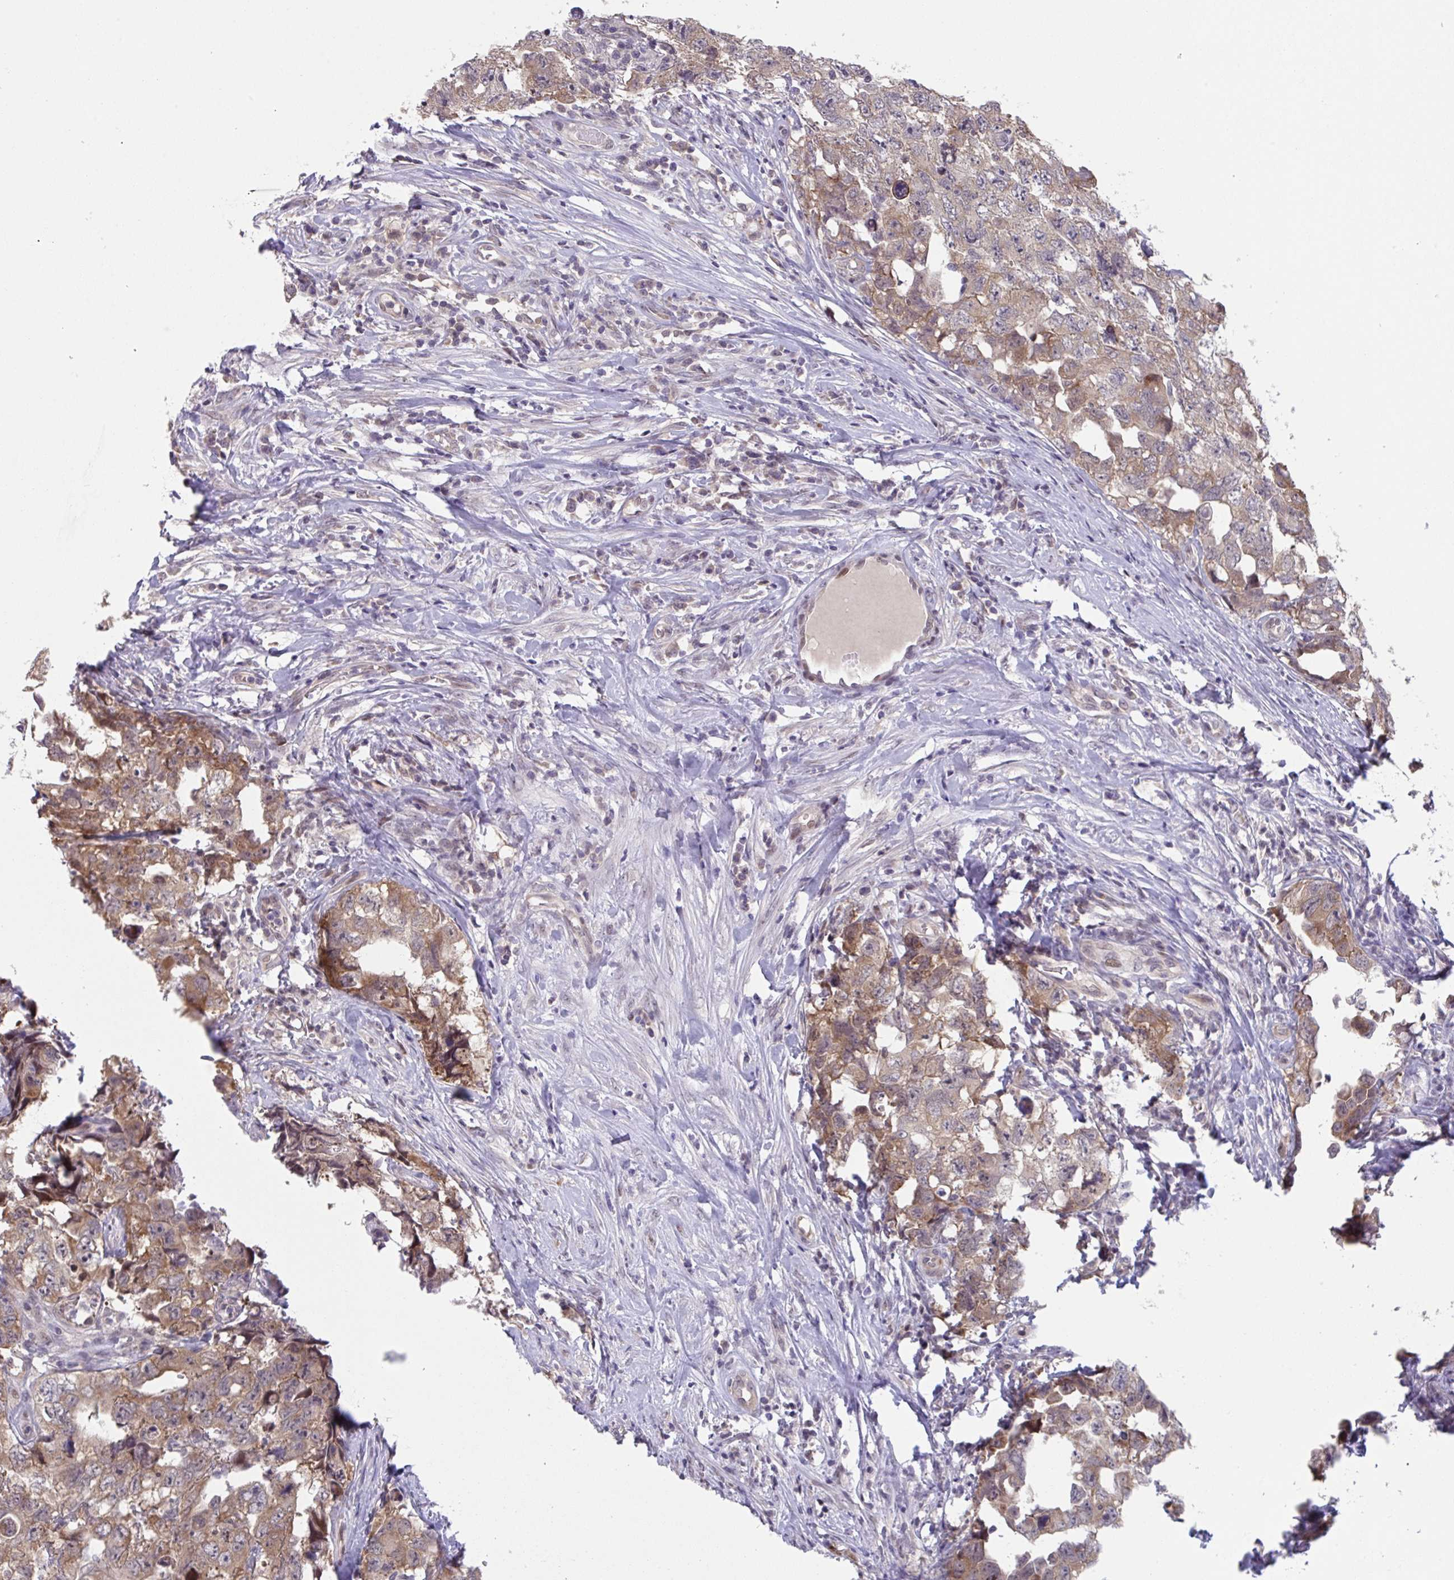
{"staining": {"intensity": "moderate", "quantity": "25%-75%", "location": "cytoplasmic/membranous"}, "tissue": "testis cancer", "cell_type": "Tumor cells", "image_type": "cancer", "snomed": [{"axis": "morphology", "description": "Carcinoma, Embryonal, NOS"}, {"axis": "topography", "description": "Testis"}], "caption": "Protein expression analysis of human testis cancer reveals moderate cytoplasmic/membranous staining in about 25%-75% of tumor cells.", "gene": "RIOK1", "patient": {"sex": "male", "age": 22}}